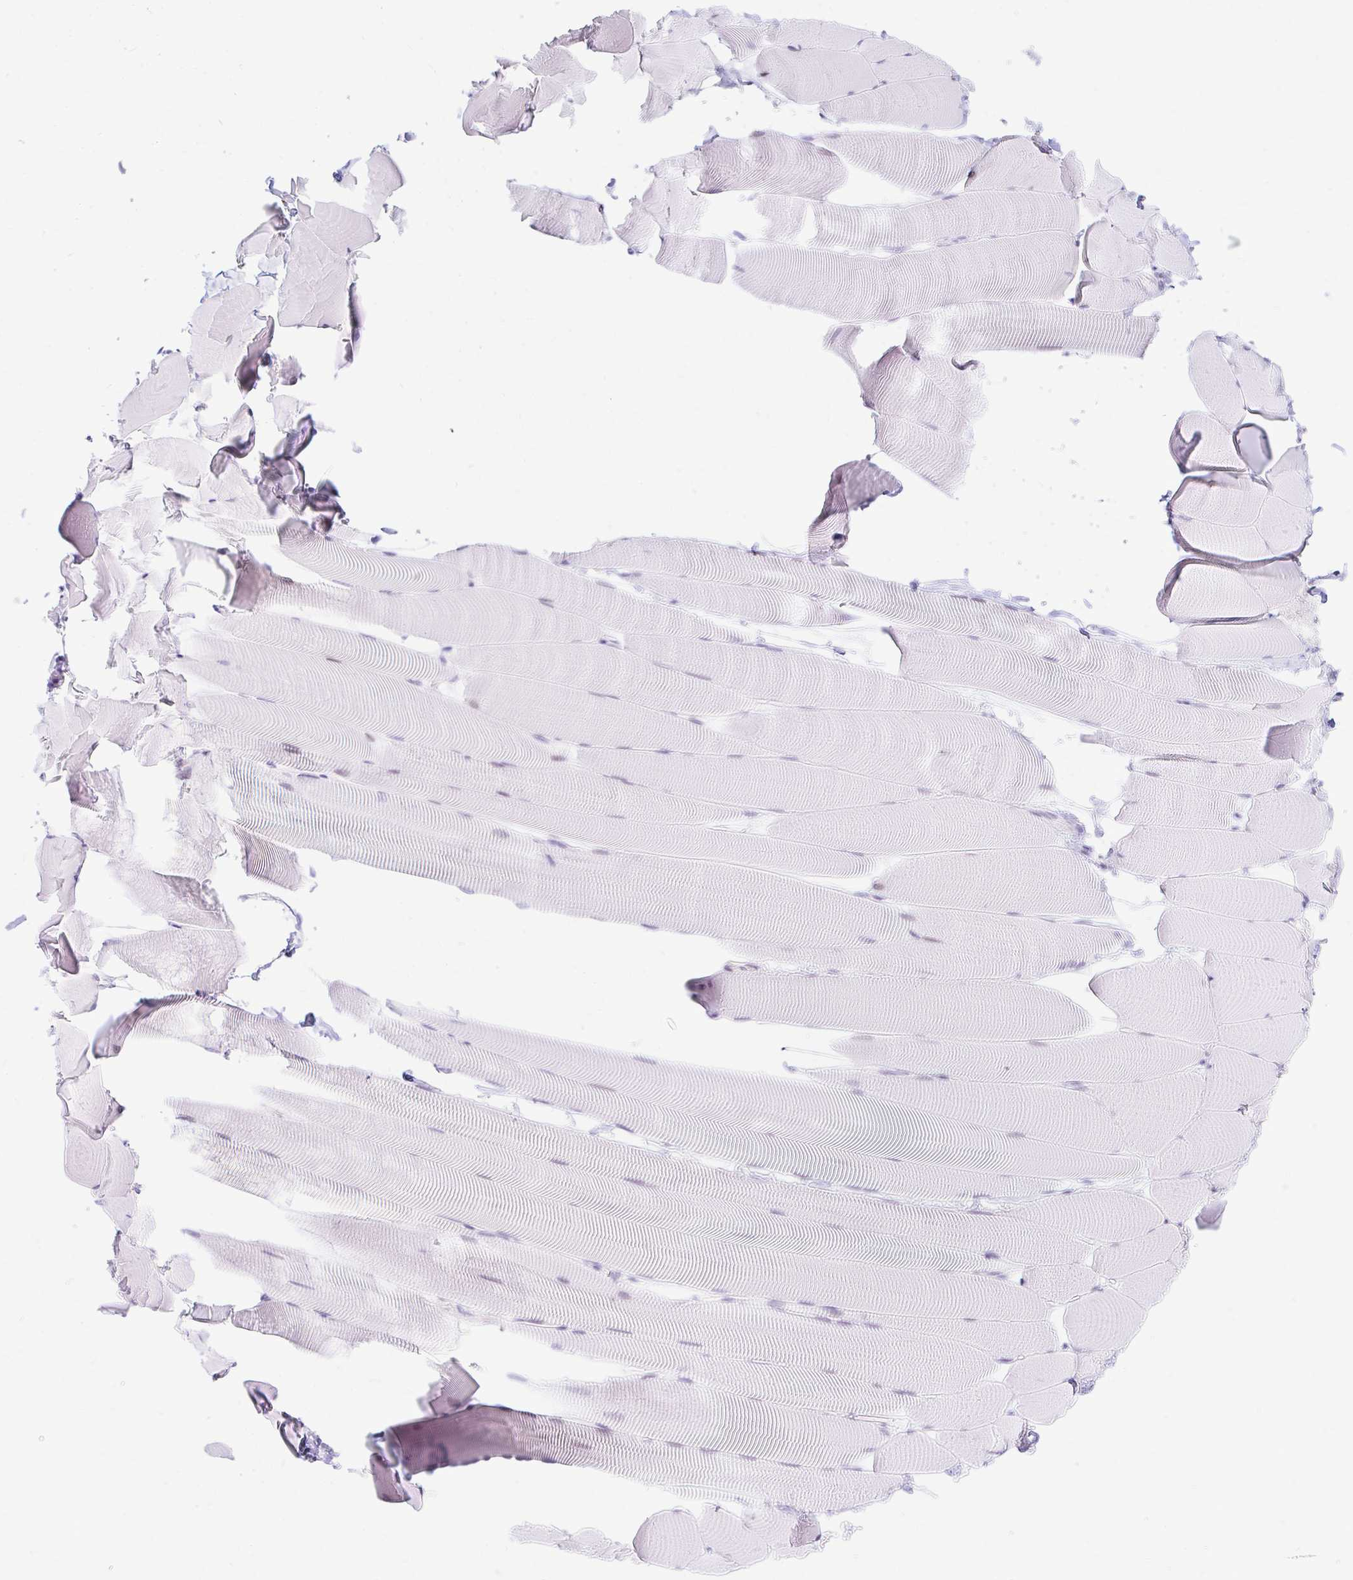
{"staining": {"intensity": "negative", "quantity": "none", "location": "none"}, "tissue": "skeletal muscle", "cell_type": "Myocytes", "image_type": "normal", "snomed": [{"axis": "morphology", "description": "Normal tissue, NOS"}, {"axis": "topography", "description": "Skeletal muscle"}], "caption": "Immunohistochemical staining of normal human skeletal muscle shows no significant staining in myocytes. (DAB immunohistochemistry (IHC), high magnification).", "gene": "CAPSL", "patient": {"sex": "male", "age": 25}}